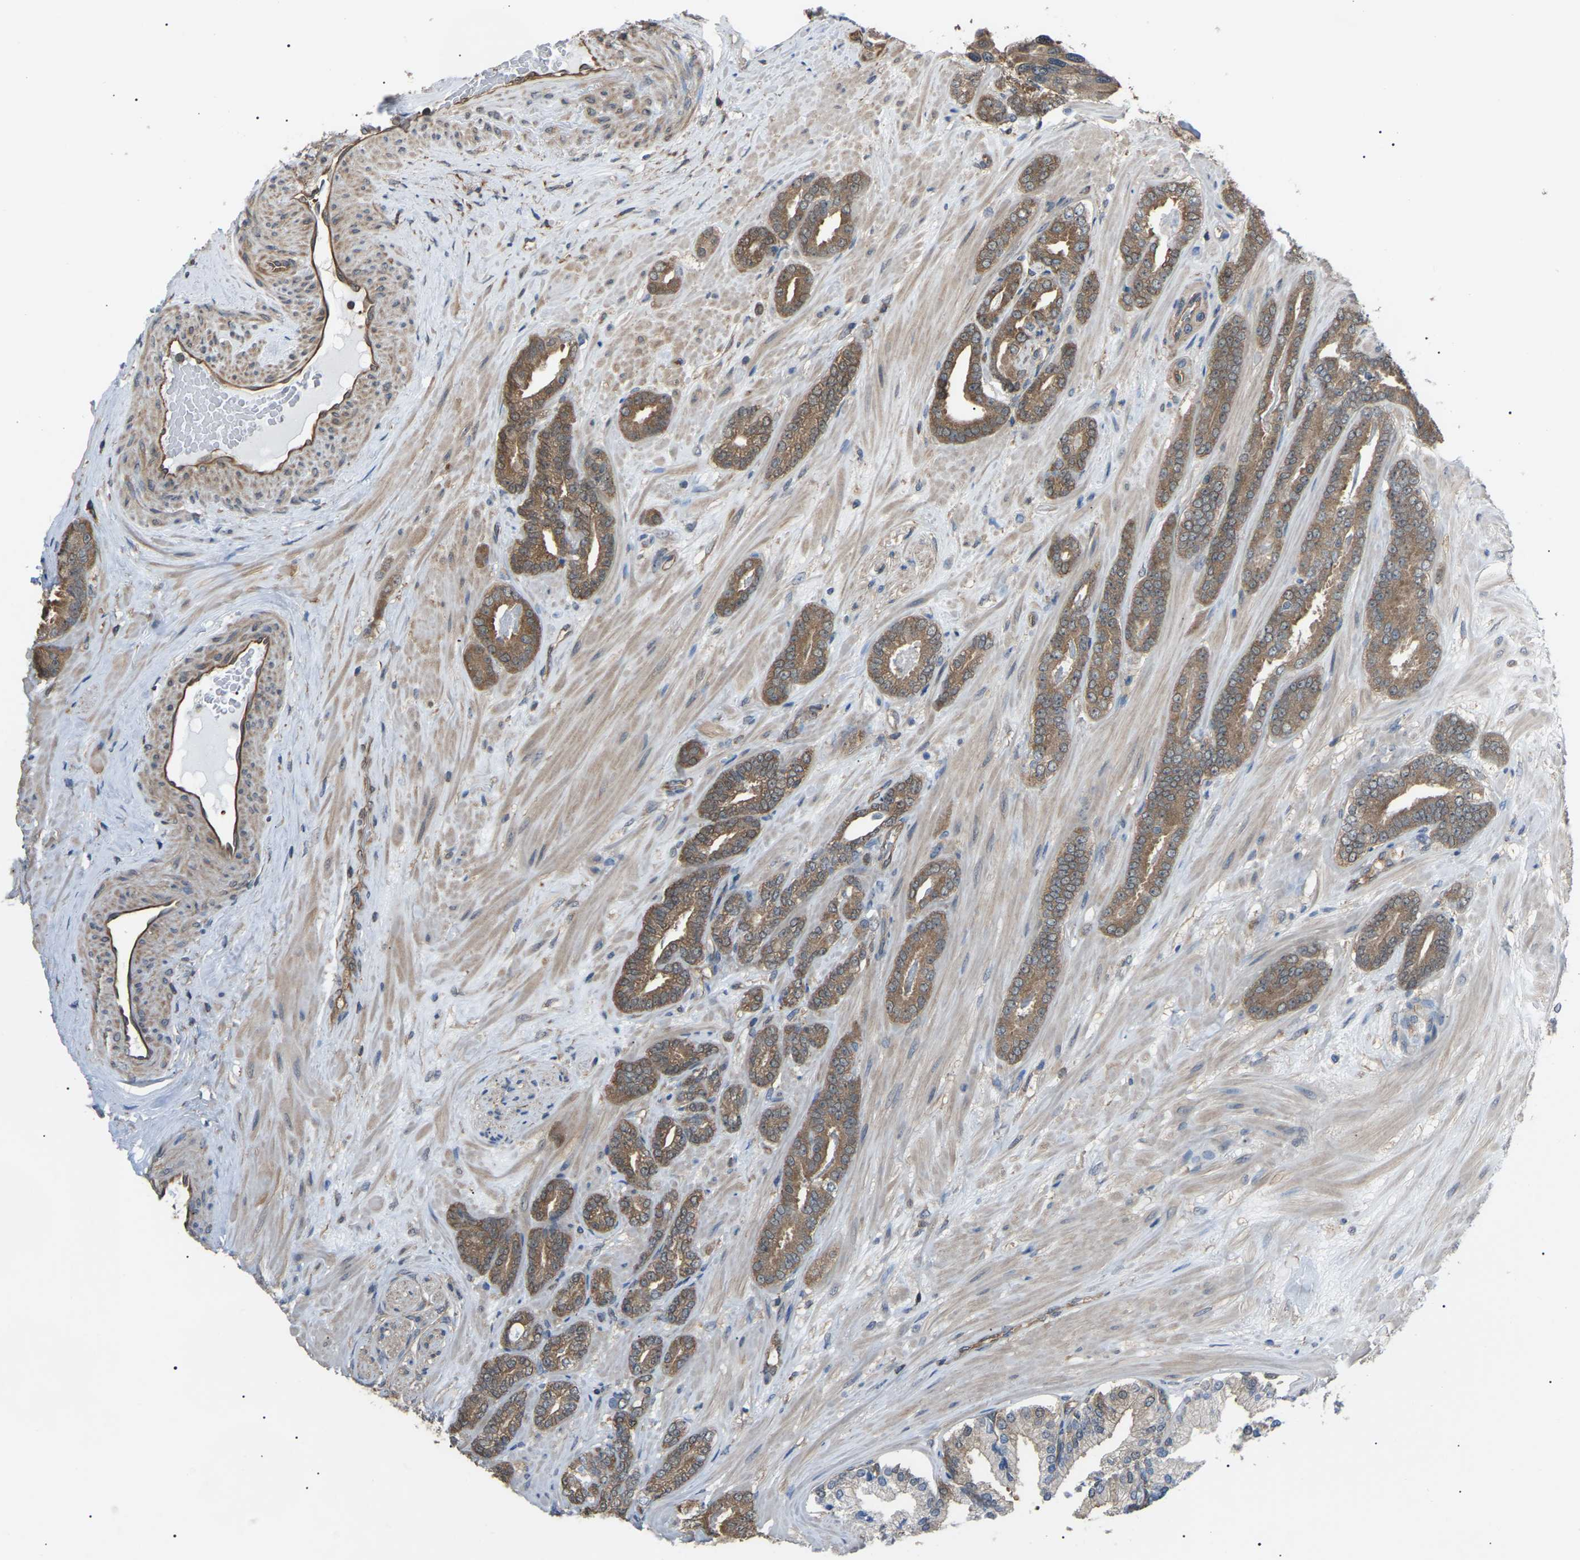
{"staining": {"intensity": "moderate", "quantity": ">75%", "location": "cytoplasmic/membranous"}, "tissue": "prostate cancer", "cell_type": "Tumor cells", "image_type": "cancer", "snomed": [{"axis": "morphology", "description": "Adenocarcinoma, Low grade"}, {"axis": "topography", "description": "Prostate"}], "caption": "Immunohistochemistry micrograph of neoplastic tissue: prostate cancer (adenocarcinoma (low-grade)) stained using immunohistochemistry exhibits medium levels of moderate protein expression localized specifically in the cytoplasmic/membranous of tumor cells, appearing as a cytoplasmic/membranous brown color.", "gene": "PDCD5", "patient": {"sex": "male", "age": 63}}